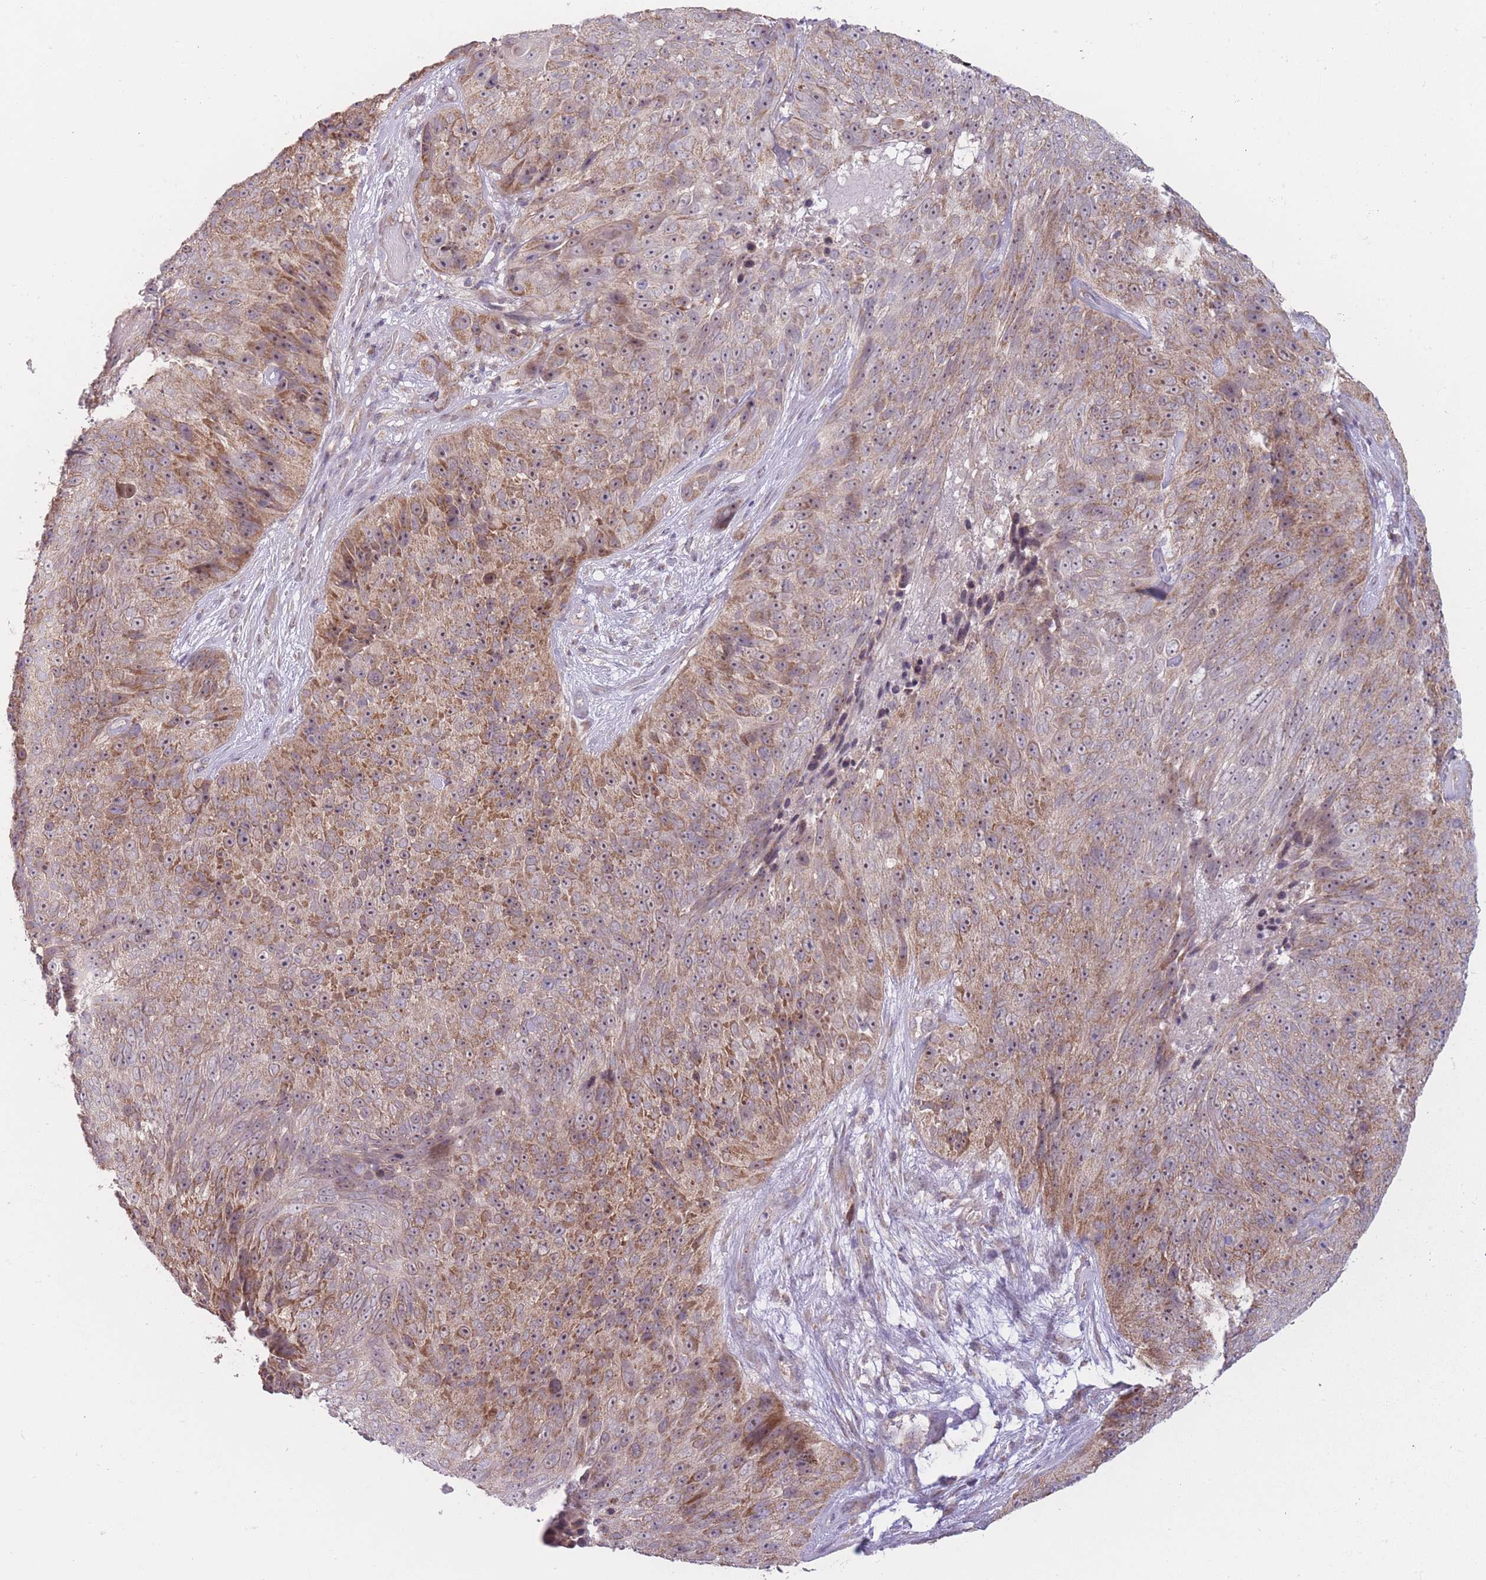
{"staining": {"intensity": "moderate", "quantity": ">75%", "location": "cytoplasmic/membranous,nuclear"}, "tissue": "skin cancer", "cell_type": "Tumor cells", "image_type": "cancer", "snomed": [{"axis": "morphology", "description": "Squamous cell carcinoma, NOS"}, {"axis": "topography", "description": "Skin"}], "caption": "There is medium levels of moderate cytoplasmic/membranous and nuclear expression in tumor cells of skin squamous cell carcinoma, as demonstrated by immunohistochemical staining (brown color).", "gene": "MRPS18C", "patient": {"sex": "female", "age": 87}}